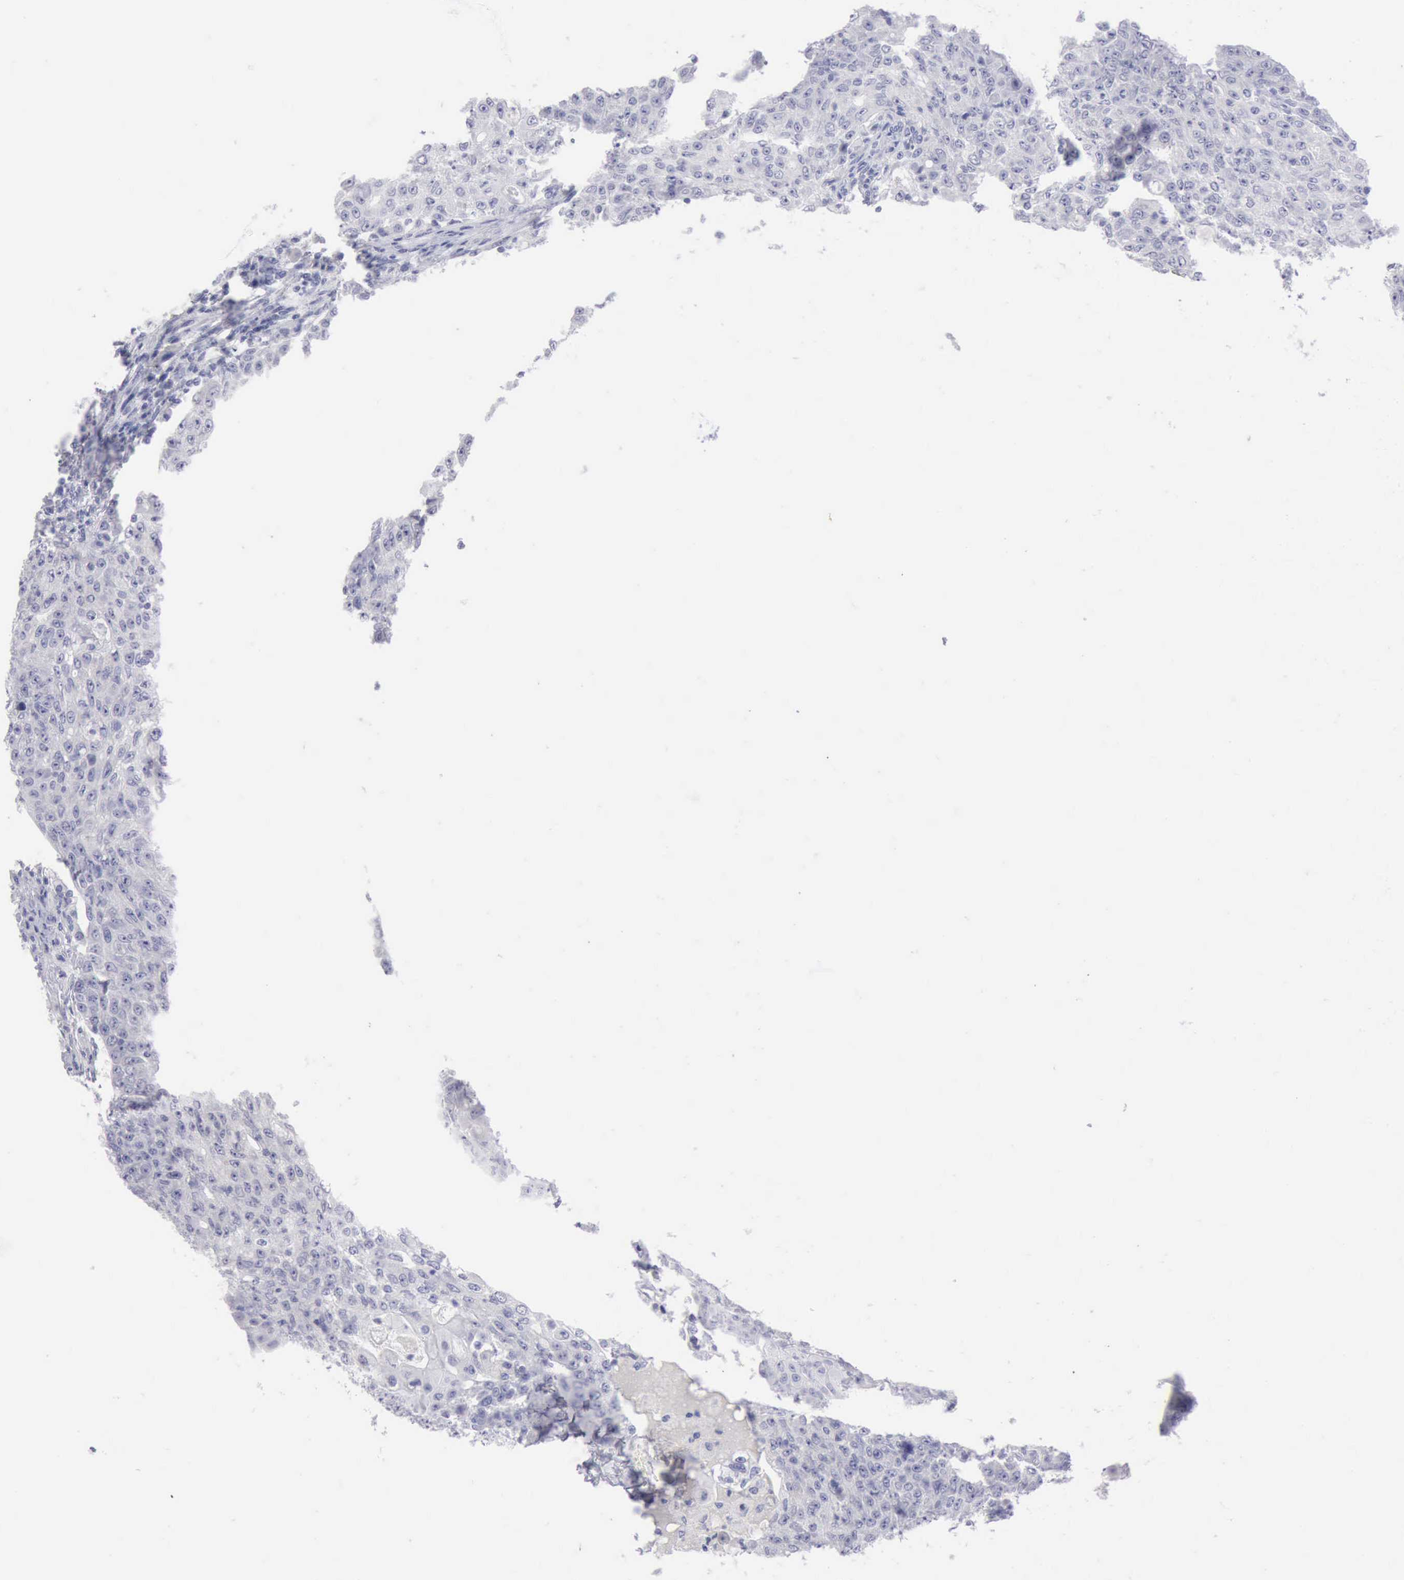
{"staining": {"intensity": "negative", "quantity": "none", "location": "none"}, "tissue": "lymph node", "cell_type": "Germinal center cells", "image_type": "normal", "snomed": [{"axis": "morphology", "description": "Normal tissue, NOS"}, {"axis": "topography", "description": "Lymph node"}], "caption": "This is an immunohistochemistry (IHC) micrograph of benign lymph node. There is no expression in germinal center cells.", "gene": "ANGEL1", "patient": {"sex": "female", "age": 42}}